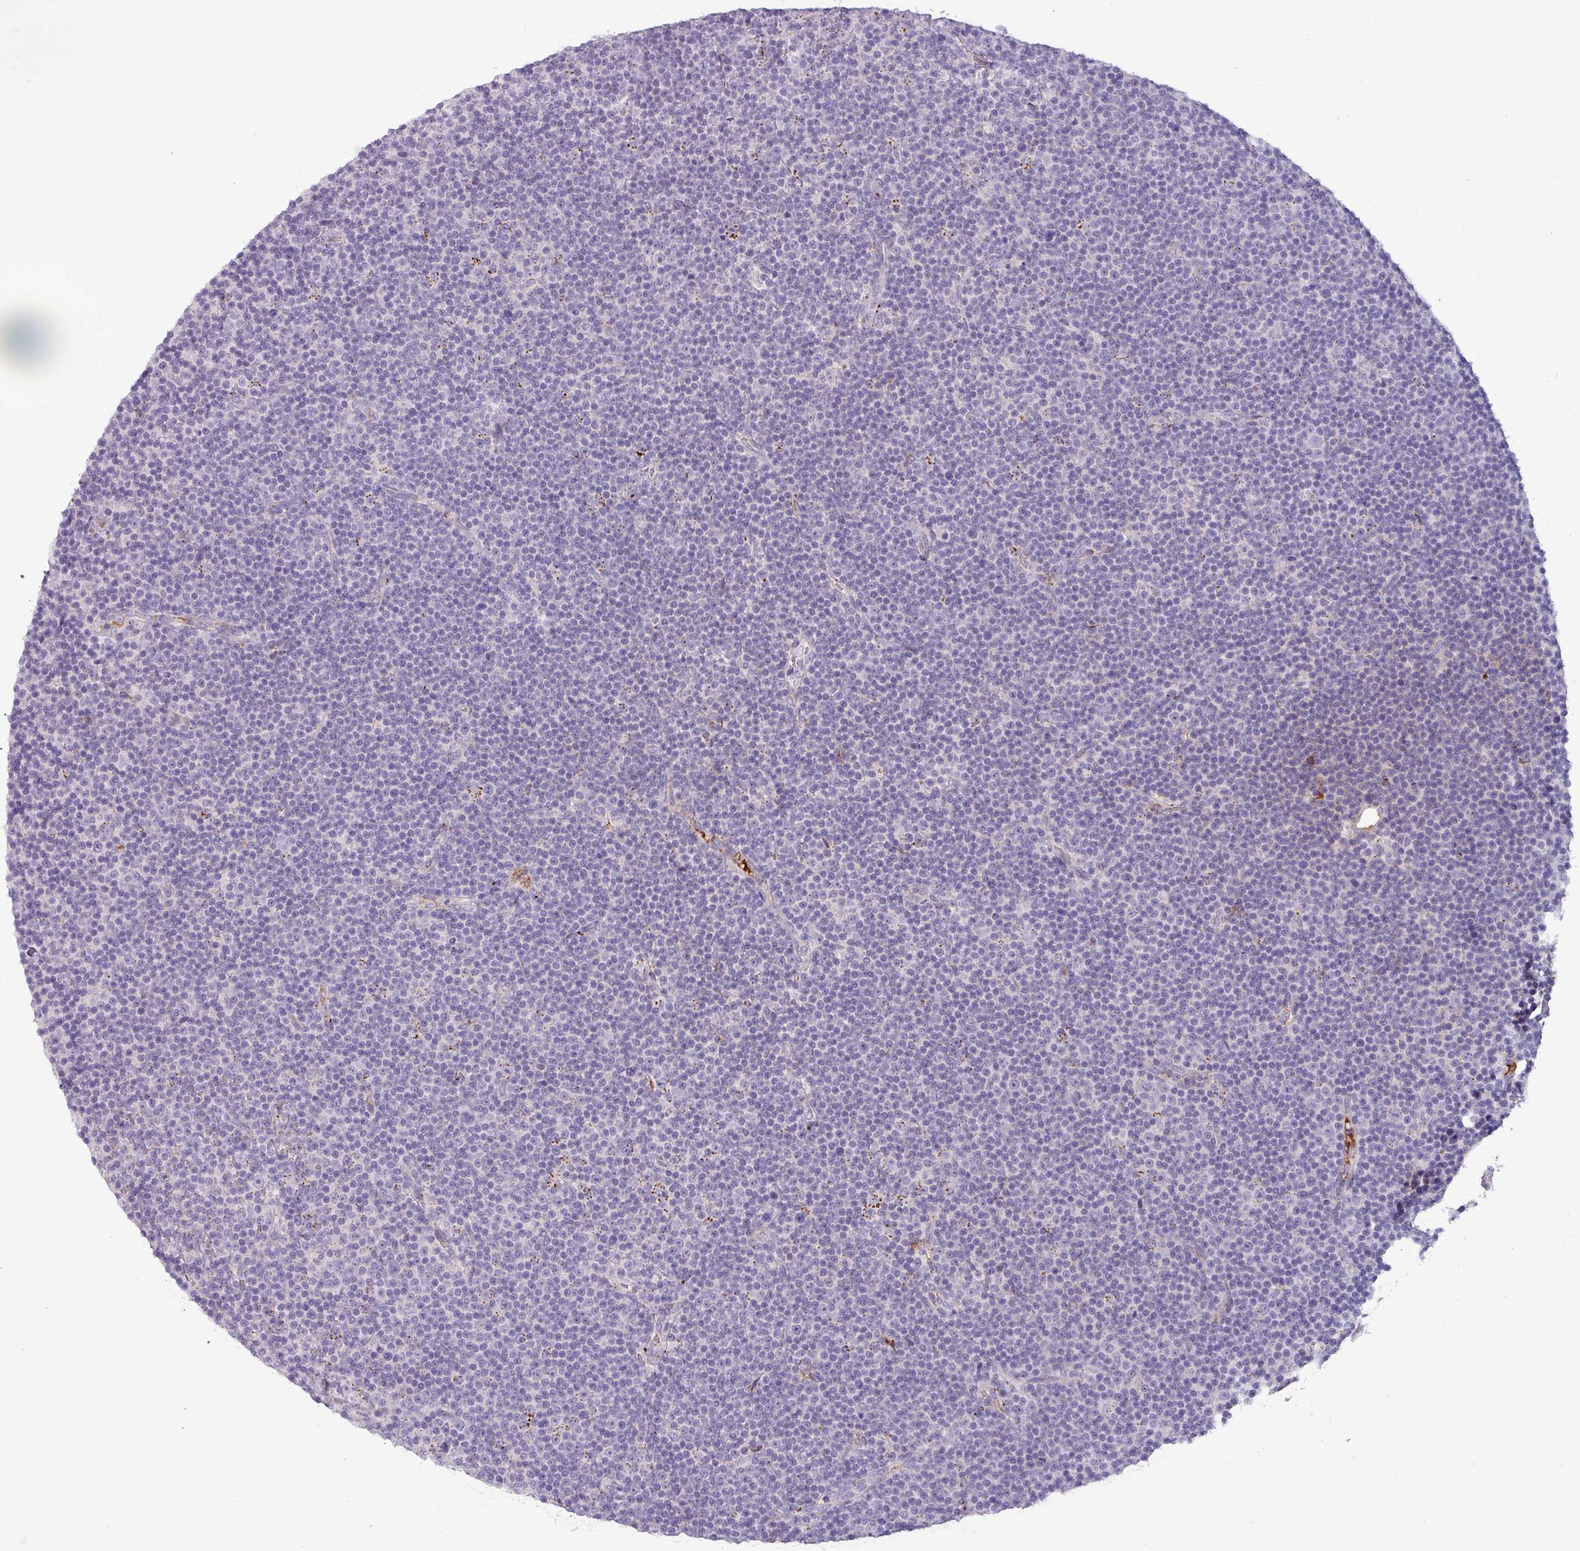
{"staining": {"intensity": "negative", "quantity": "none", "location": "none"}, "tissue": "lymphoma", "cell_type": "Tumor cells", "image_type": "cancer", "snomed": [{"axis": "morphology", "description": "Malignant lymphoma, non-Hodgkin's type, Low grade"}, {"axis": "topography", "description": "Lymph node"}], "caption": "IHC of low-grade malignant lymphoma, non-Hodgkin's type shows no positivity in tumor cells.", "gene": "PLIN2", "patient": {"sex": "female", "age": 67}}